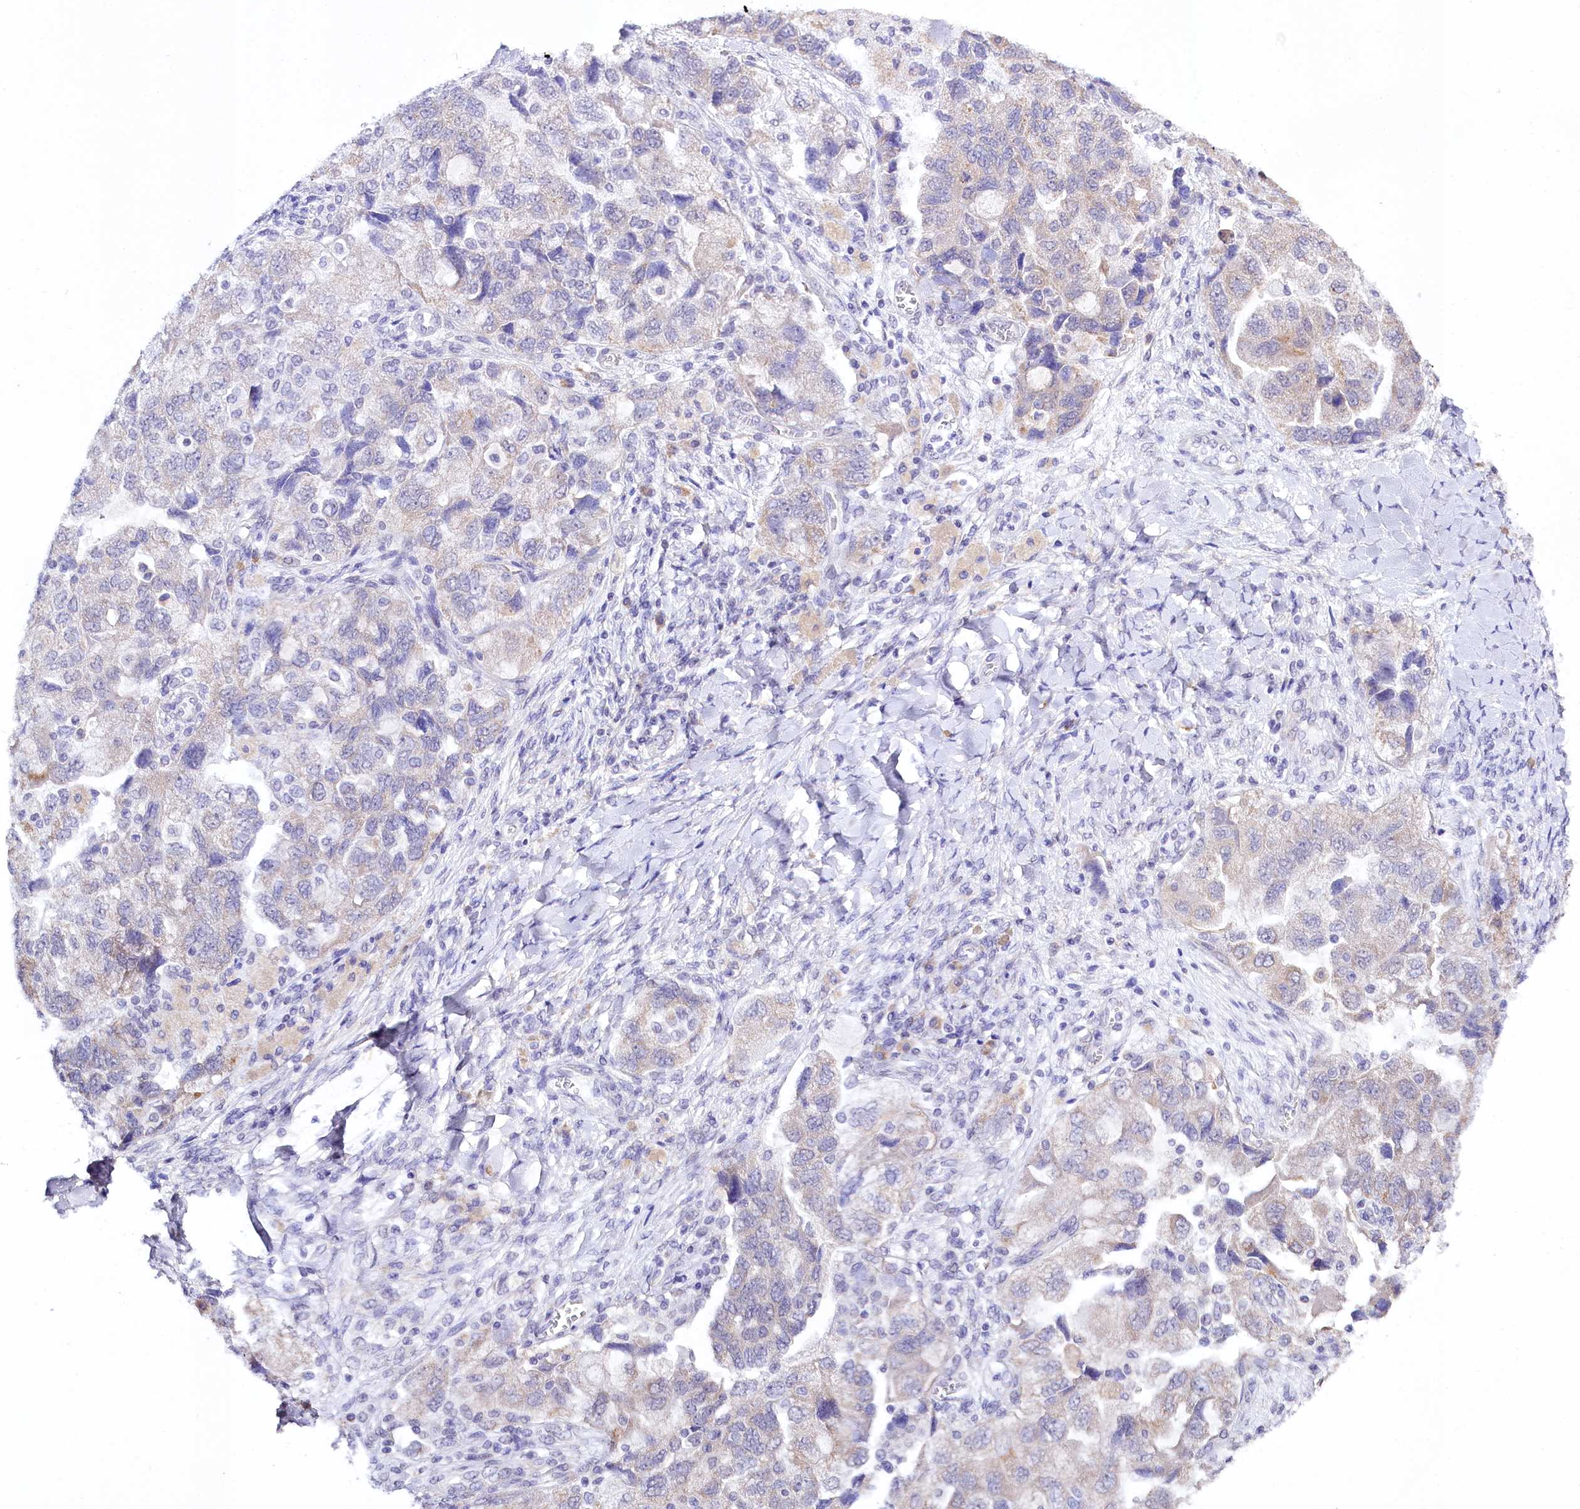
{"staining": {"intensity": "weak", "quantity": "<25%", "location": "cytoplasmic/membranous"}, "tissue": "ovarian cancer", "cell_type": "Tumor cells", "image_type": "cancer", "snomed": [{"axis": "morphology", "description": "Carcinoma, NOS"}, {"axis": "morphology", "description": "Cystadenocarcinoma, serous, NOS"}, {"axis": "topography", "description": "Ovary"}], "caption": "Immunohistochemical staining of human ovarian cancer (serous cystadenocarcinoma) shows no significant expression in tumor cells.", "gene": "SPATS2", "patient": {"sex": "female", "age": 69}}